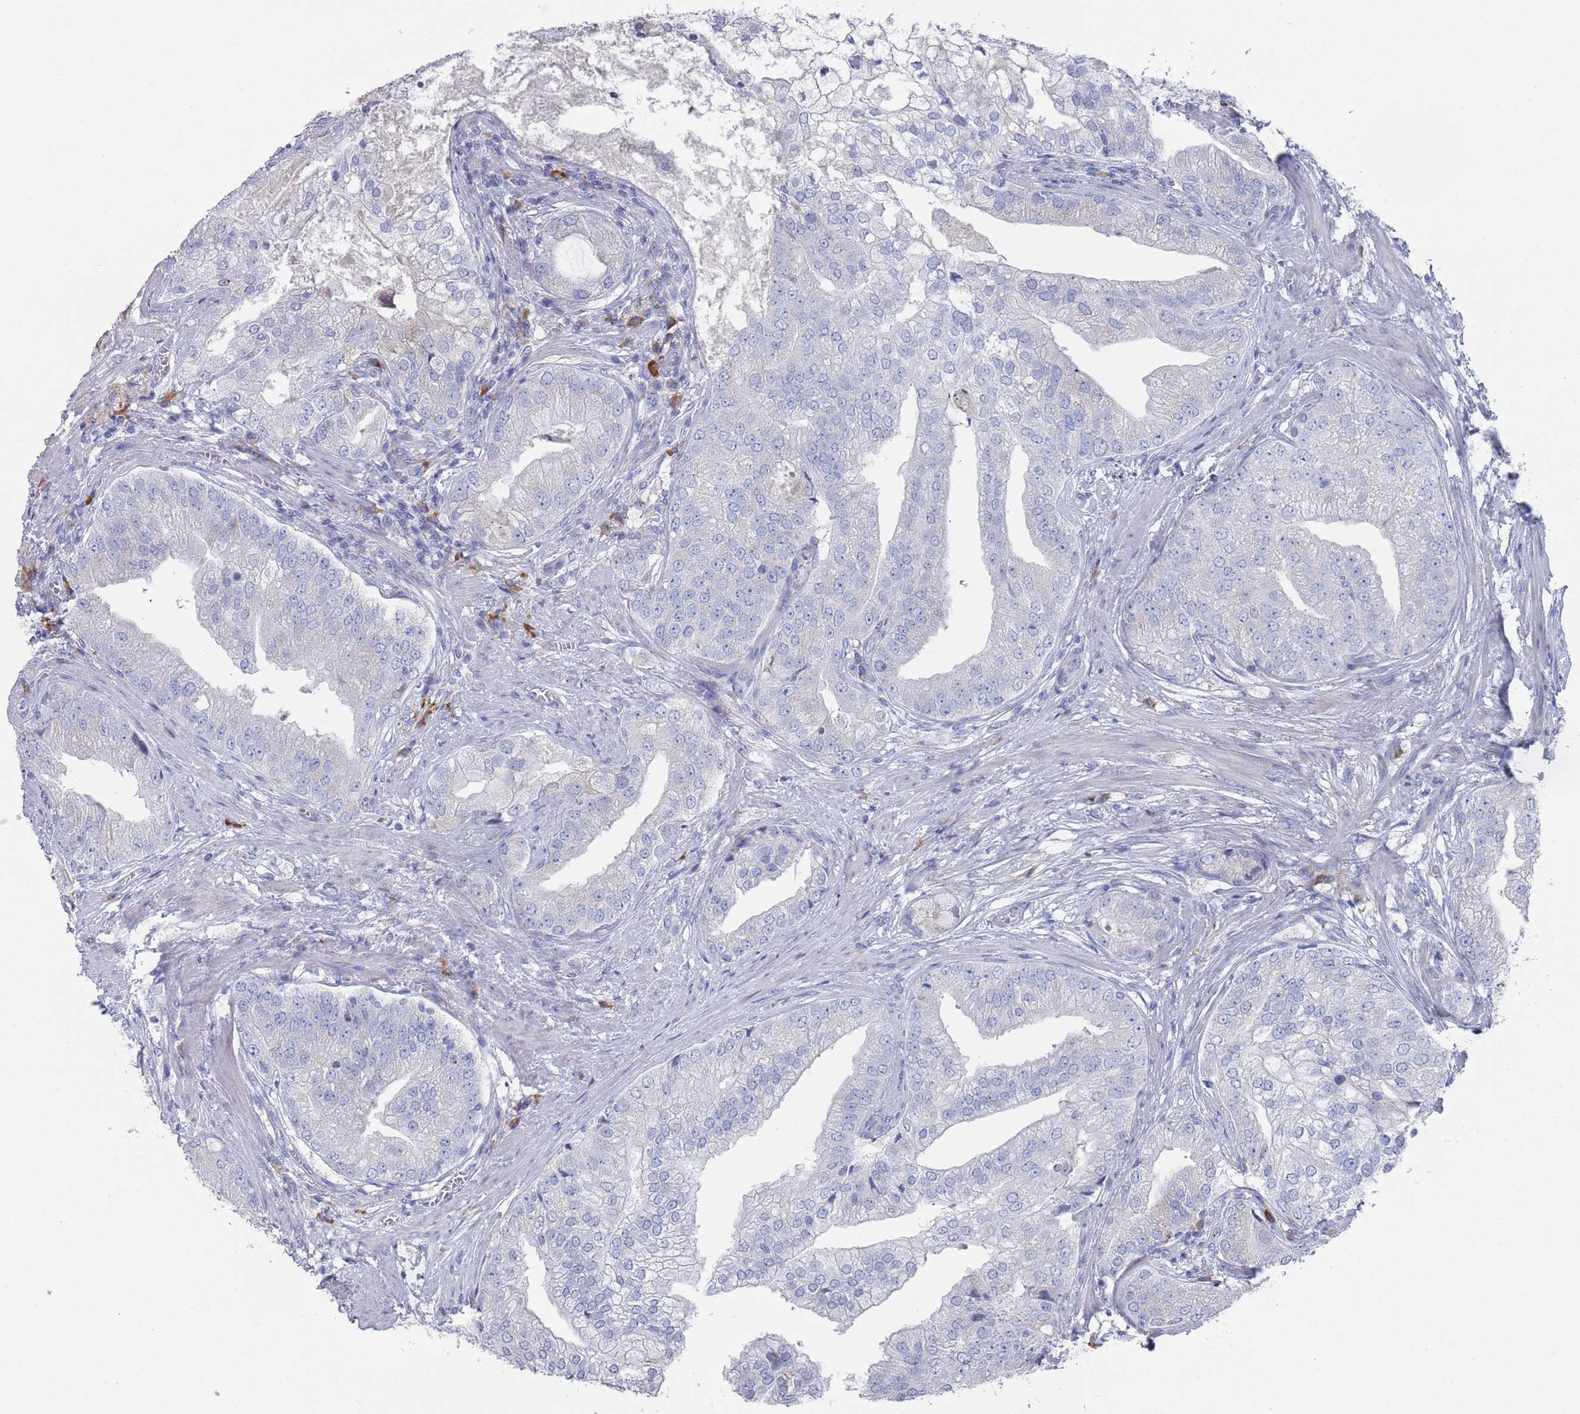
{"staining": {"intensity": "negative", "quantity": "none", "location": "none"}, "tissue": "prostate cancer", "cell_type": "Tumor cells", "image_type": "cancer", "snomed": [{"axis": "morphology", "description": "Adenocarcinoma, High grade"}, {"axis": "topography", "description": "Prostate"}], "caption": "IHC micrograph of prostate cancer (adenocarcinoma (high-grade)) stained for a protein (brown), which displays no expression in tumor cells.", "gene": "MAT1A", "patient": {"sex": "male", "age": 70}}